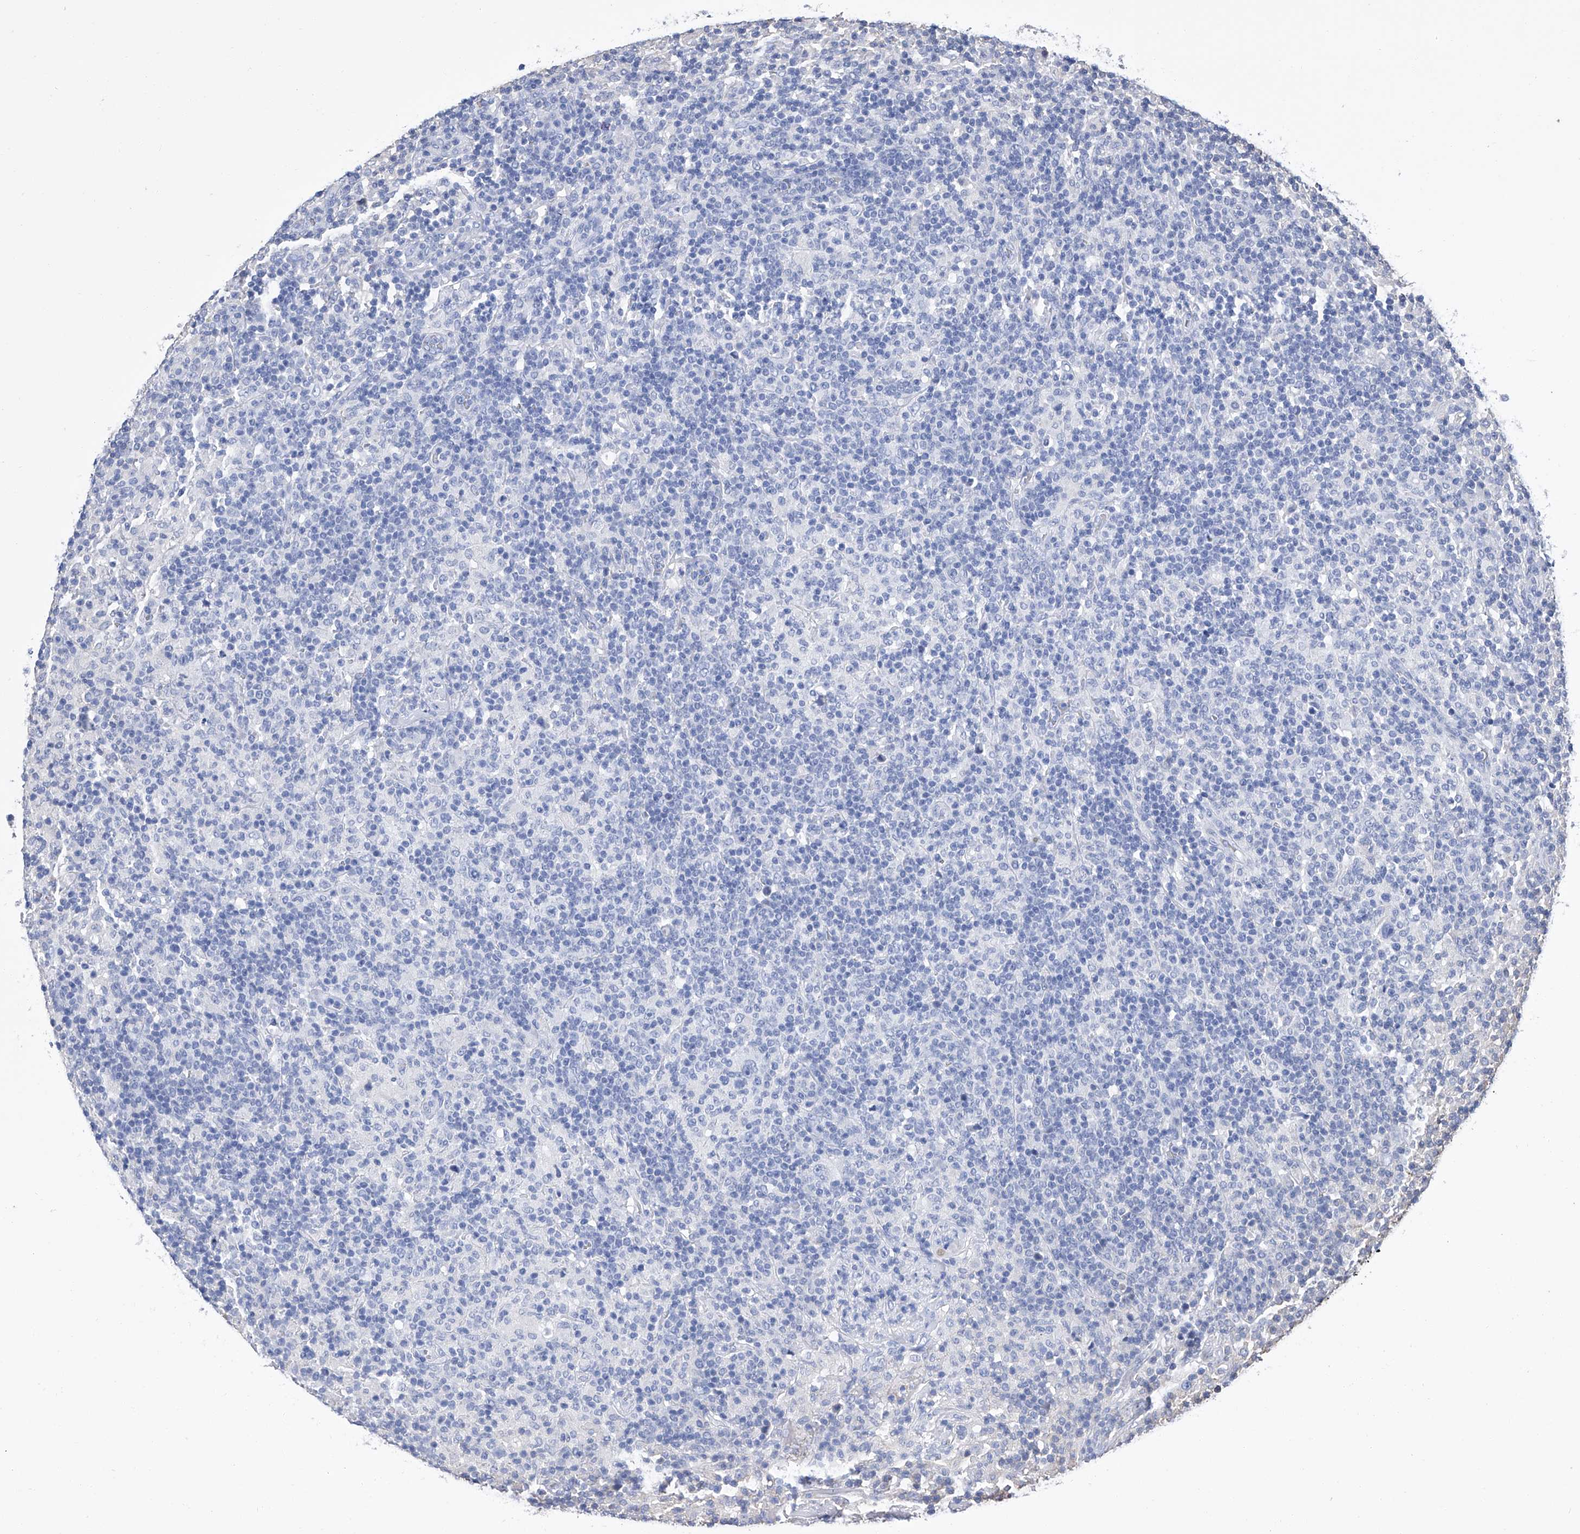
{"staining": {"intensity": "negative", "quantity": "none", "location": "none"}, "tissue": "lymphoma", "cell_type": "Tumor cells", "image_type": "cancer", "snomed": [{"axis": "morphology", "description": "Hodgkin's disease, NOS"}, {"axis": "topography", "description": "Lymph node"}], "caption": "Tumor cells are negative for protein expression in human lymphoma. The staining was performed using DAB (3,3'-diaminobenzidine) to visualize the protein expression in brown, while the nuclei were stained in blue with hematoxylin (Magnification: 20x).", "gene": "GPT", "patient": {"sex": "male", "age": 70}}